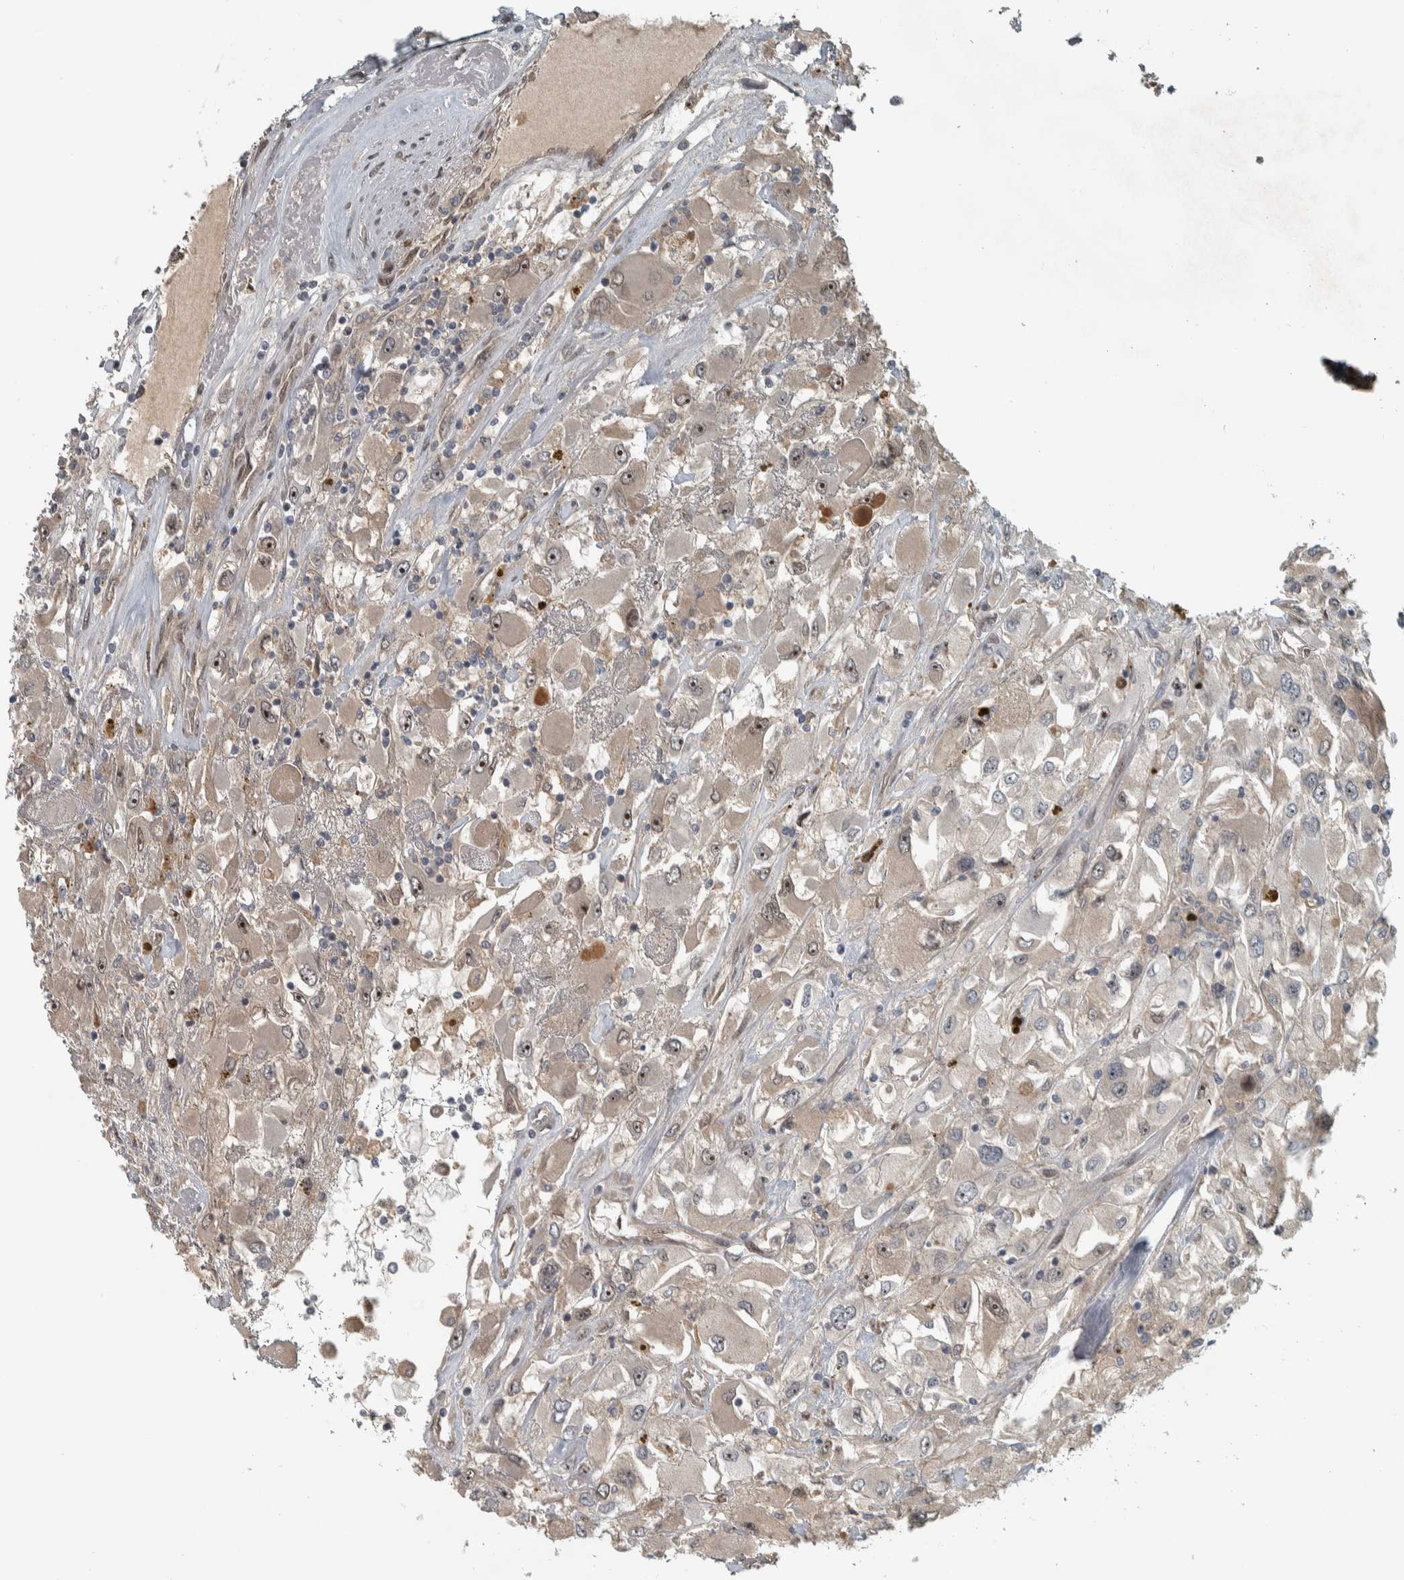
{"staining": {"intensity": "moderate", "quantity": "25%-75%", "location": "nuclear"}, "tissue": "renal cancer", "cell_type": "Tumor cells", "image_type": "cancer", "snomed": [{"axis": "morphology", "description": "Adenocarcinoma, NOS"}, {"axis": "topography", "description": "Kidney"}], "caption": "The histopathology image shows staining of renal cancer, revealing moderate nuclear protein positivity (brown color) within tumor cells.", "gene": "XPO5", "patient": {"sex": "female", "age": 52}}